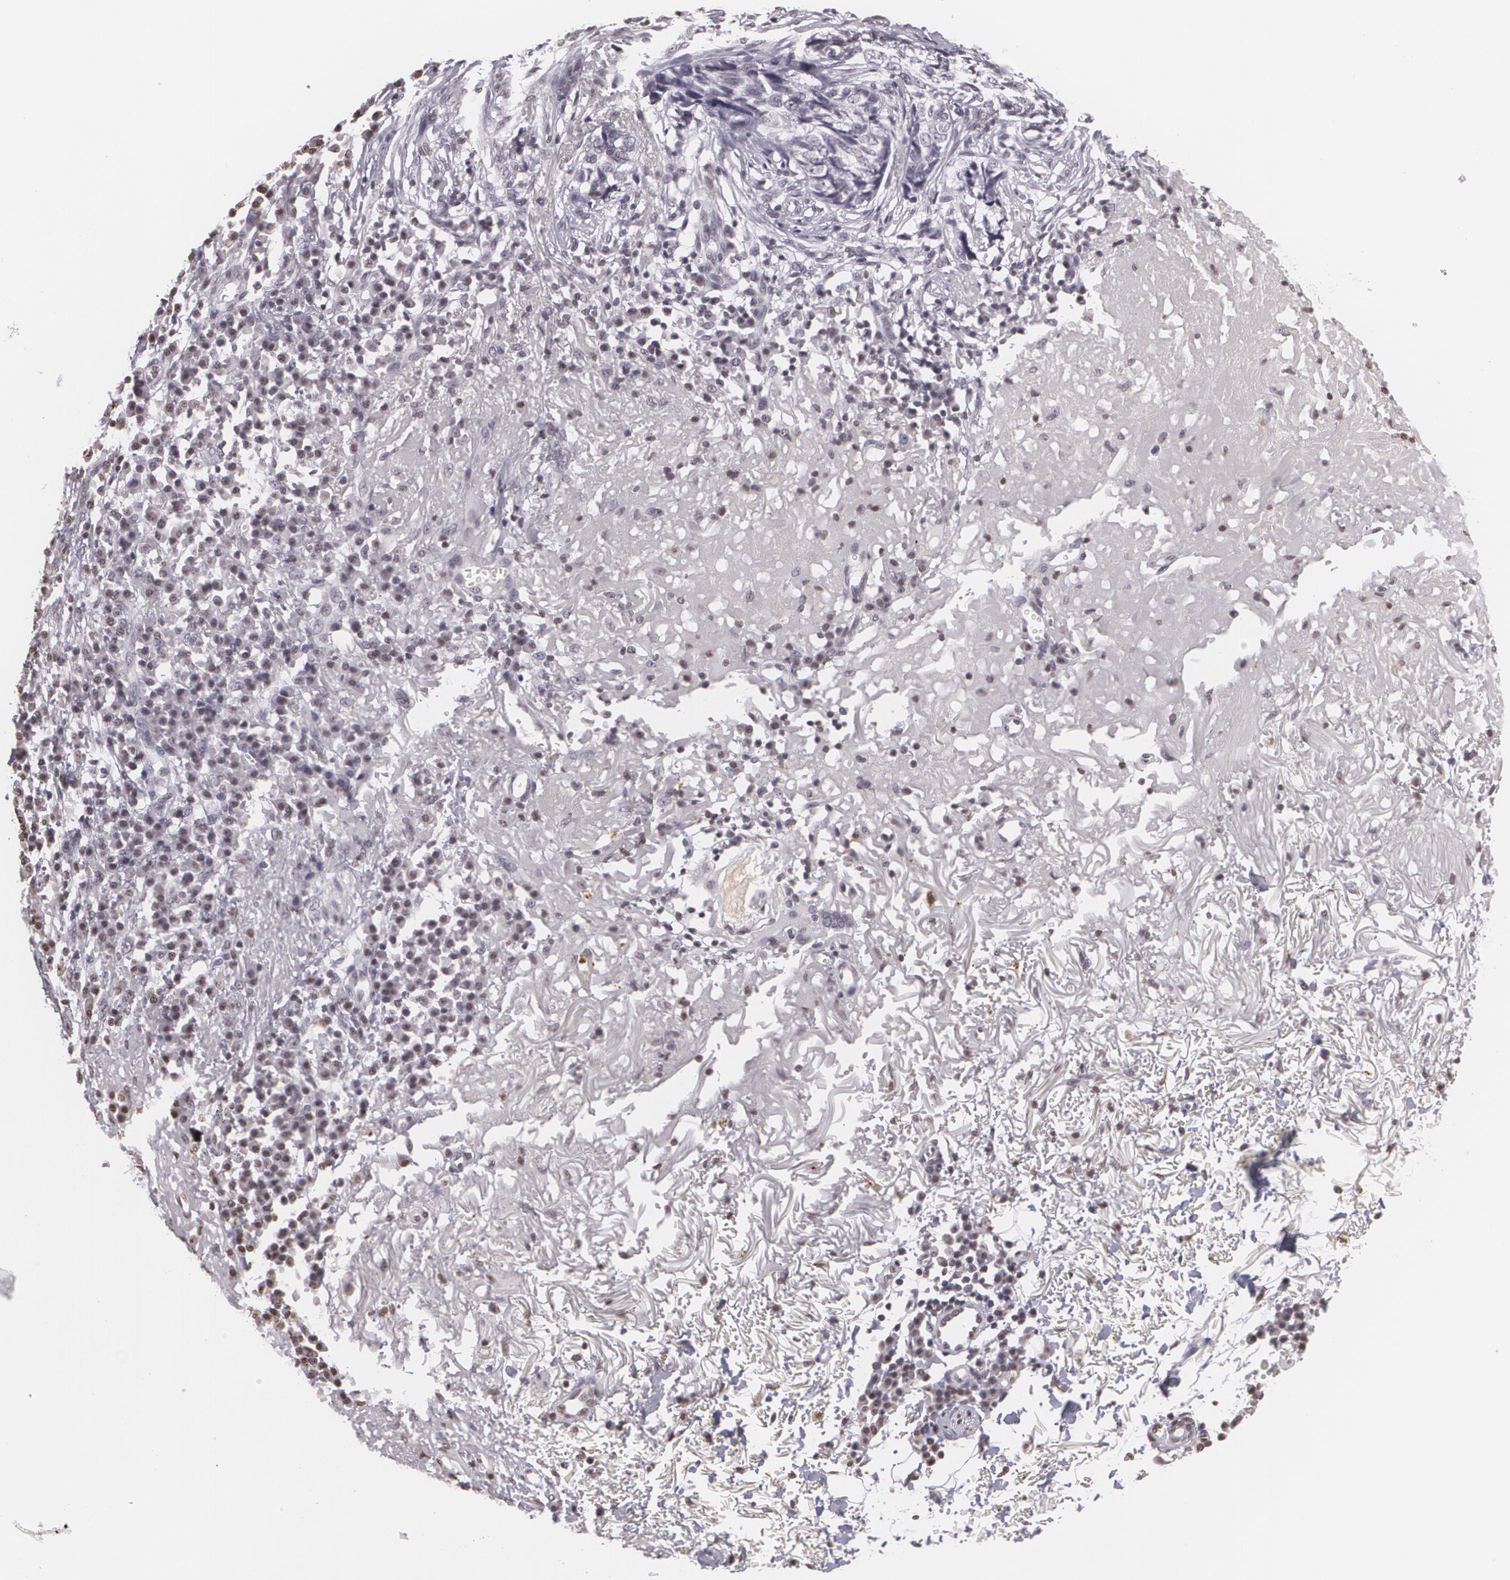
{"staining": {"intensity": "negative", "quantity": "none", "location": "none"}, "tissue": "skin cancer", "cell_type": "Tumor cells", "image_type": "cancer", "snomed": [{"axis": "morphology", "description": "Basal cell carcinoma"}, {"axis": "topography", "description": "Skin"}], "caption": "Protein analysis of skin basal cell carcinoma shows no significant positivity in tumor cells.", "gene": "MUC1", "patient": {"sex": "female", "age": 89}}